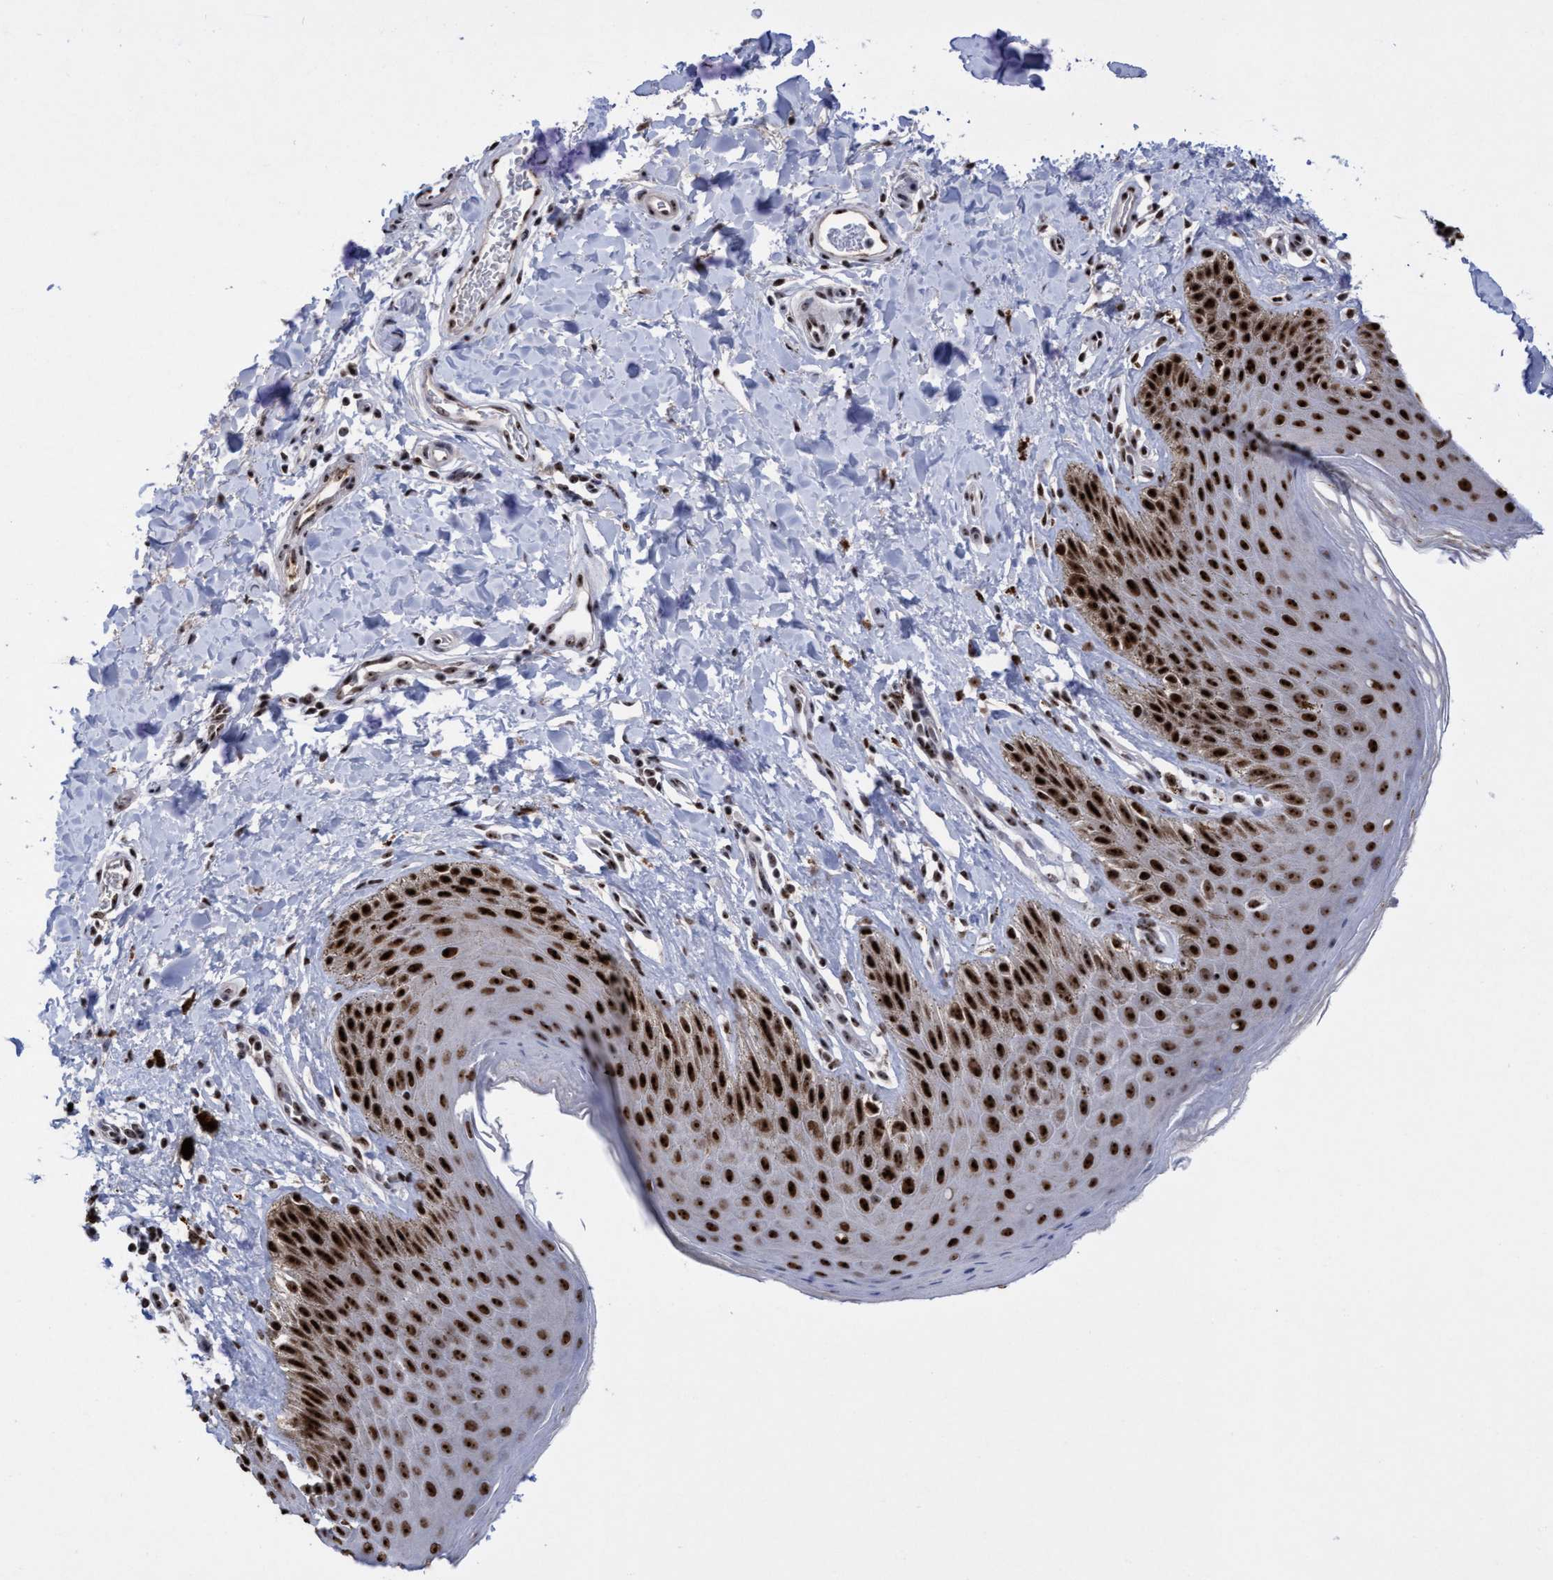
{"staining": {"intensity": "strong", "quantity": ">75%", "location": "nuclear"}, "tissue": "skin", "cell_type": "Epidermal cells", "image_type": "normal", "snomed": [{"axis": "morphology", "description": "Normal tissue, NOS"}, {"axis": "topography", "description": "Anal"}, {"axis": "topography", "description": "Peripheral nerve tissue"}], "caption": "An immunohistochemistry micrograph of benign tissue is shown. Protein staining in brown labels strong nuclear positivity in skin within epidermal cells. The staining was performed using DAB to visualize the protein expression in brown, while the nuclei were stained in blue with hematoxylin (Magnification: 20x).", "gene": "EFCAB10", "patient": {"sex": "male", "age": 44}}